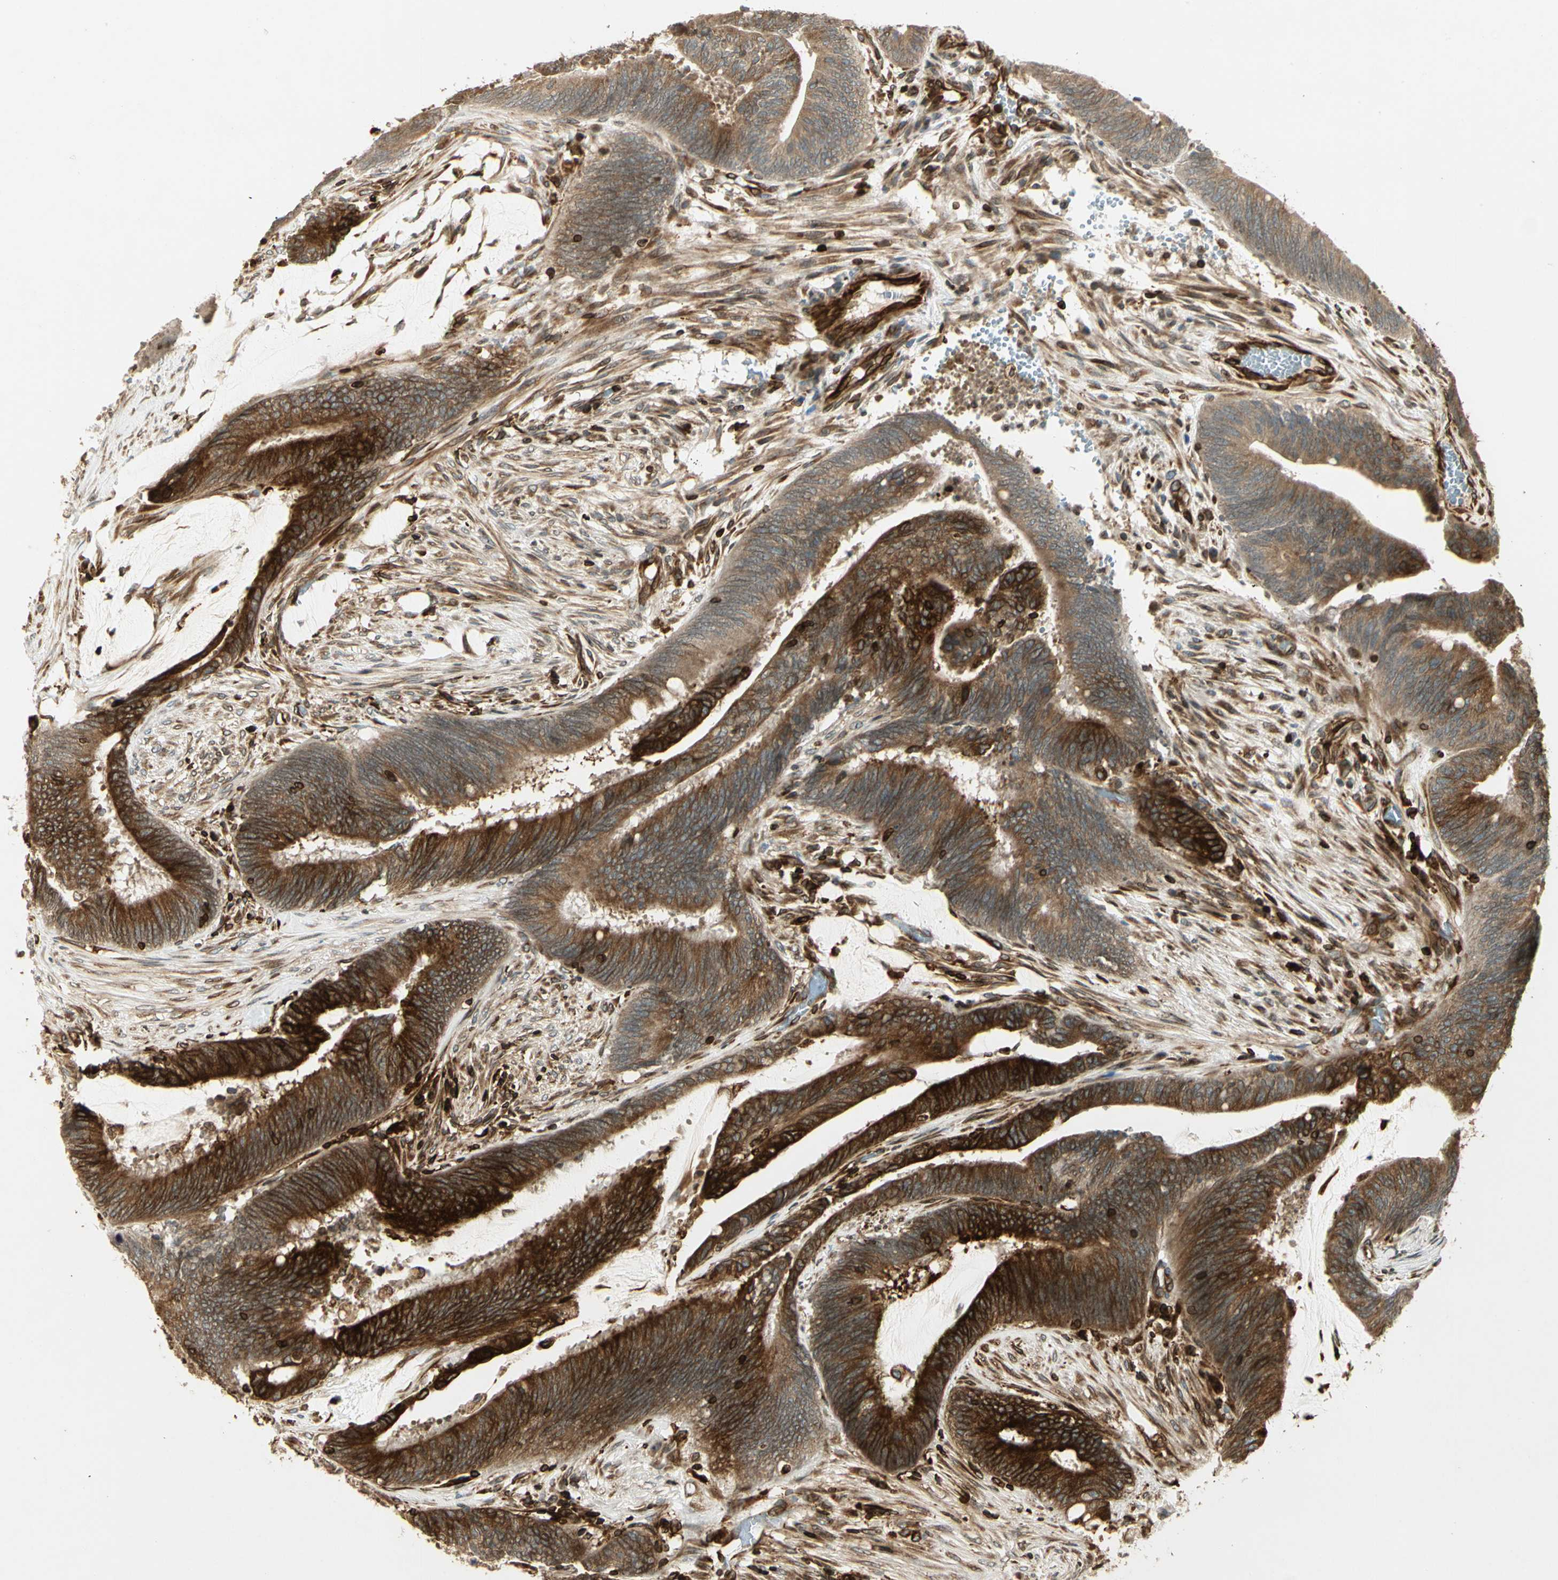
{"staining": {"intensity": "strong", "quantity": ">75%", "location": "cytoplasmic/membranous"}, "tissue": "colorectal cancer", "cell_type": "Tumor cells", "image_type": "cancer", "snomed": [{"axis": "morphology", "description": "Adenocarcinoma, NOS"}, {"axis": "topography", "description": "Rectum"}], "caption": "Protein expression by IHC displays strong cytoplasmic/membranous staining in about >75% of tumor cells in colorectal cancer. (Brightfield microscopy of DAB IHC at high magnification).", "gene": "TAPBP", "patient": {"sex": "female", "age": 66}}